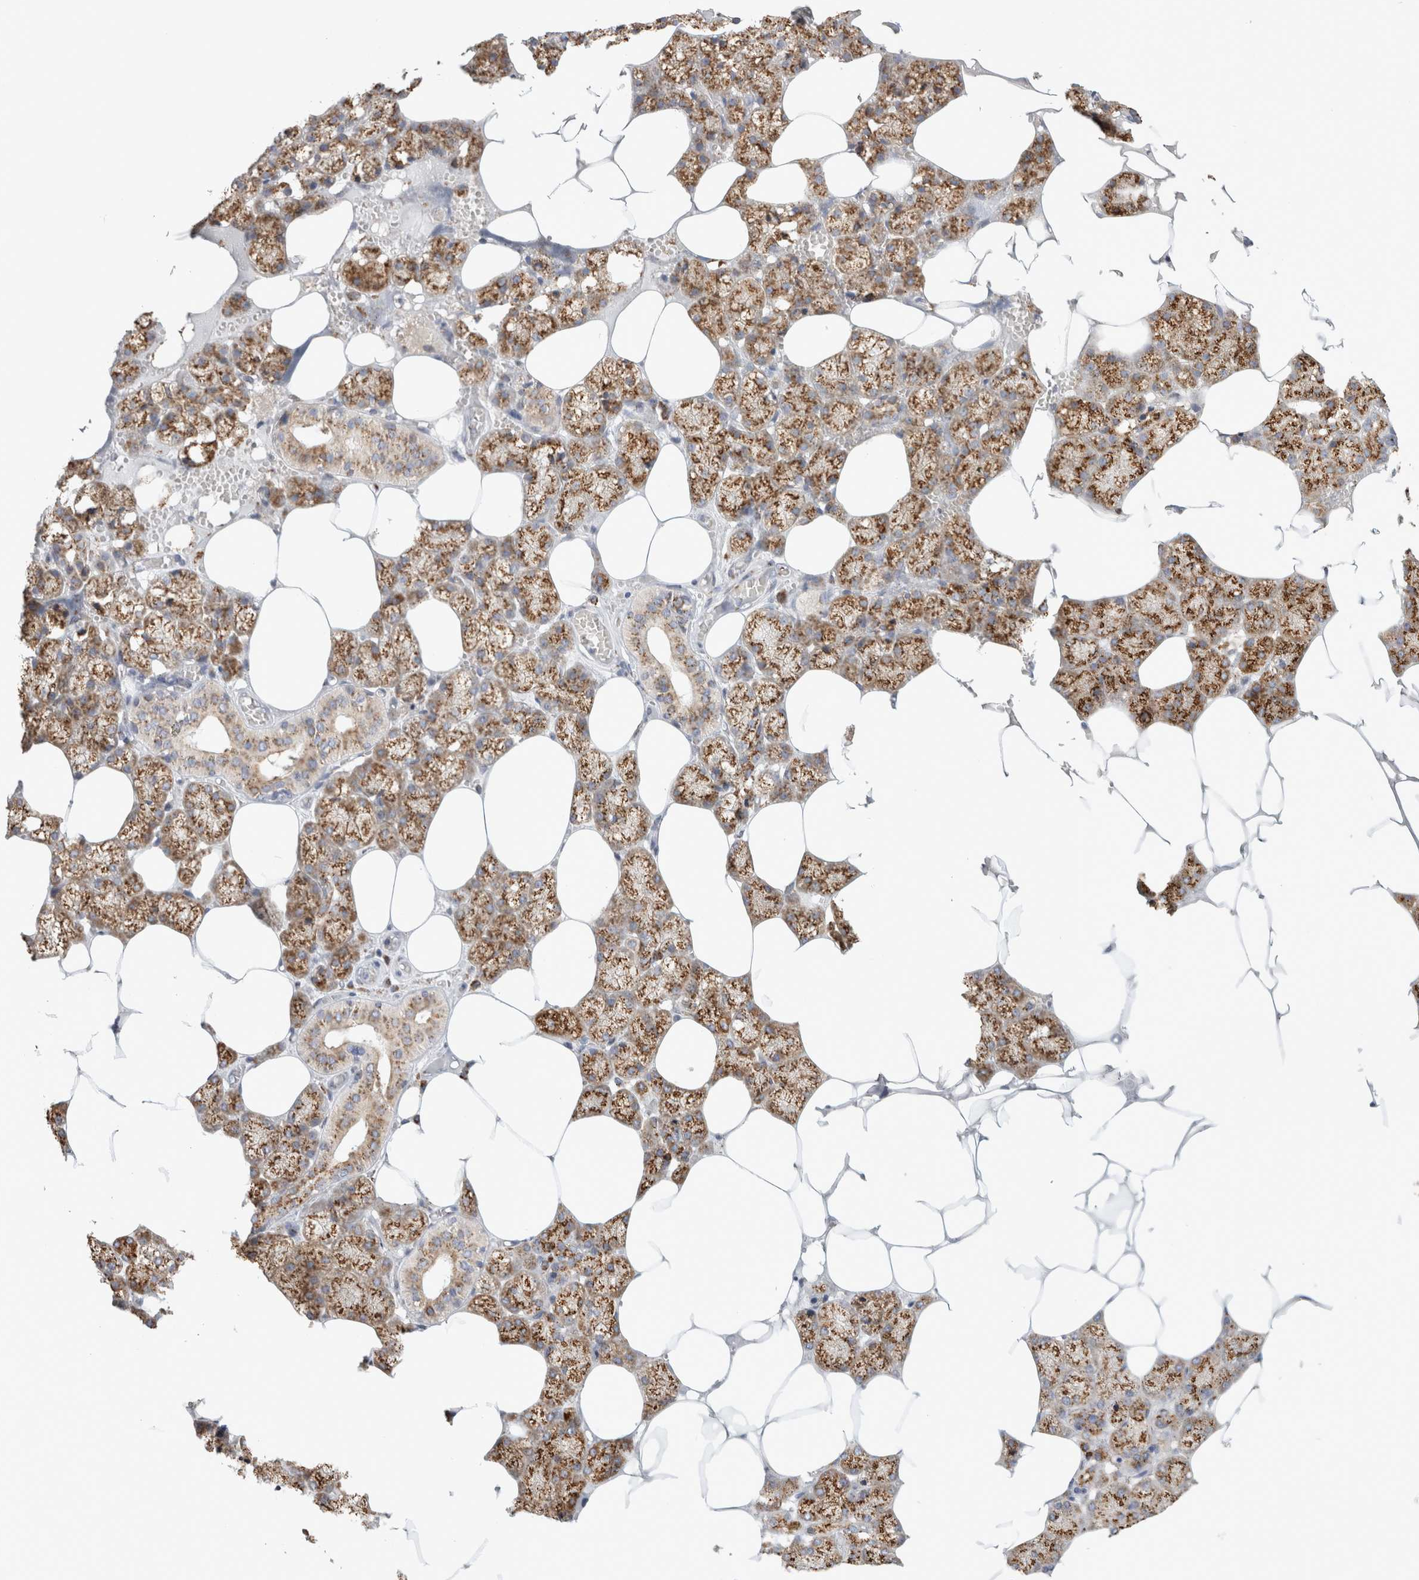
{"staining": {"intensity": "moderate", "quantity": ">75%", "location": "cytoplasmic/membranous"}, "tissue": "salivary gland", "cell_type": "Glandular cells", "image_type": "normal", "snomed": [{"axis": "morphology", "description": "Normal tissue, NOS"}, {"axis": "topography", "description": "Salivary gland"}], "caption": "A medium amount of moderate cytoplasmic/membranous positivity is seen in about >75% of glandular cells in unremarkable salivary gland.", "gene": "MCFD2", "patient": {"sex": "male", "age": 62}}